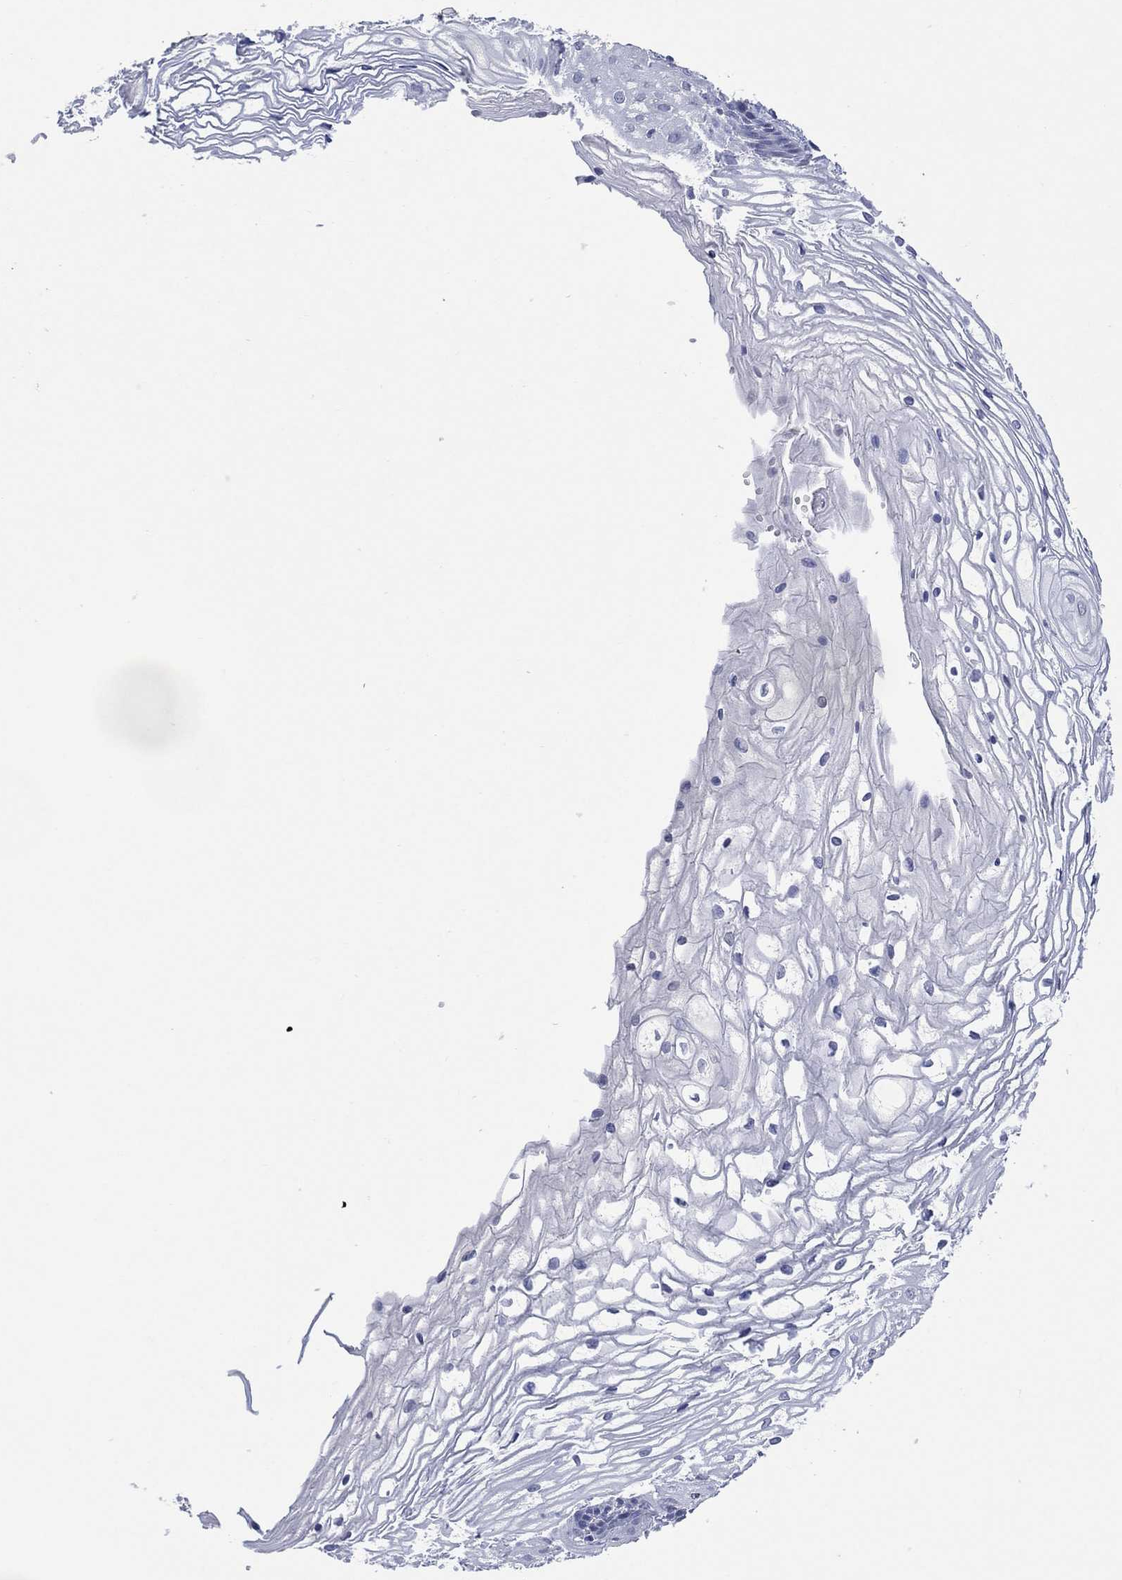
{"staining": {"intensity": "negative", "quantity": "none", "location": "none"}, "tissue": "vagina", "cell_type": "Squamous epithelial cells", "image_type": "normal", "snomed": [{"axis": "morphology", "description": "Normal tissue, NOS"}, {"axis": "topography", "description": "Vagina"}], "caption": "A high-resolution histopathology image shows immunohistochemistry staining of benign vagina, which demonstrates no significant positivity in squamous epithelial cells.", "gene": "ASB10", "patient": {"sex": "female", "age": 34}}